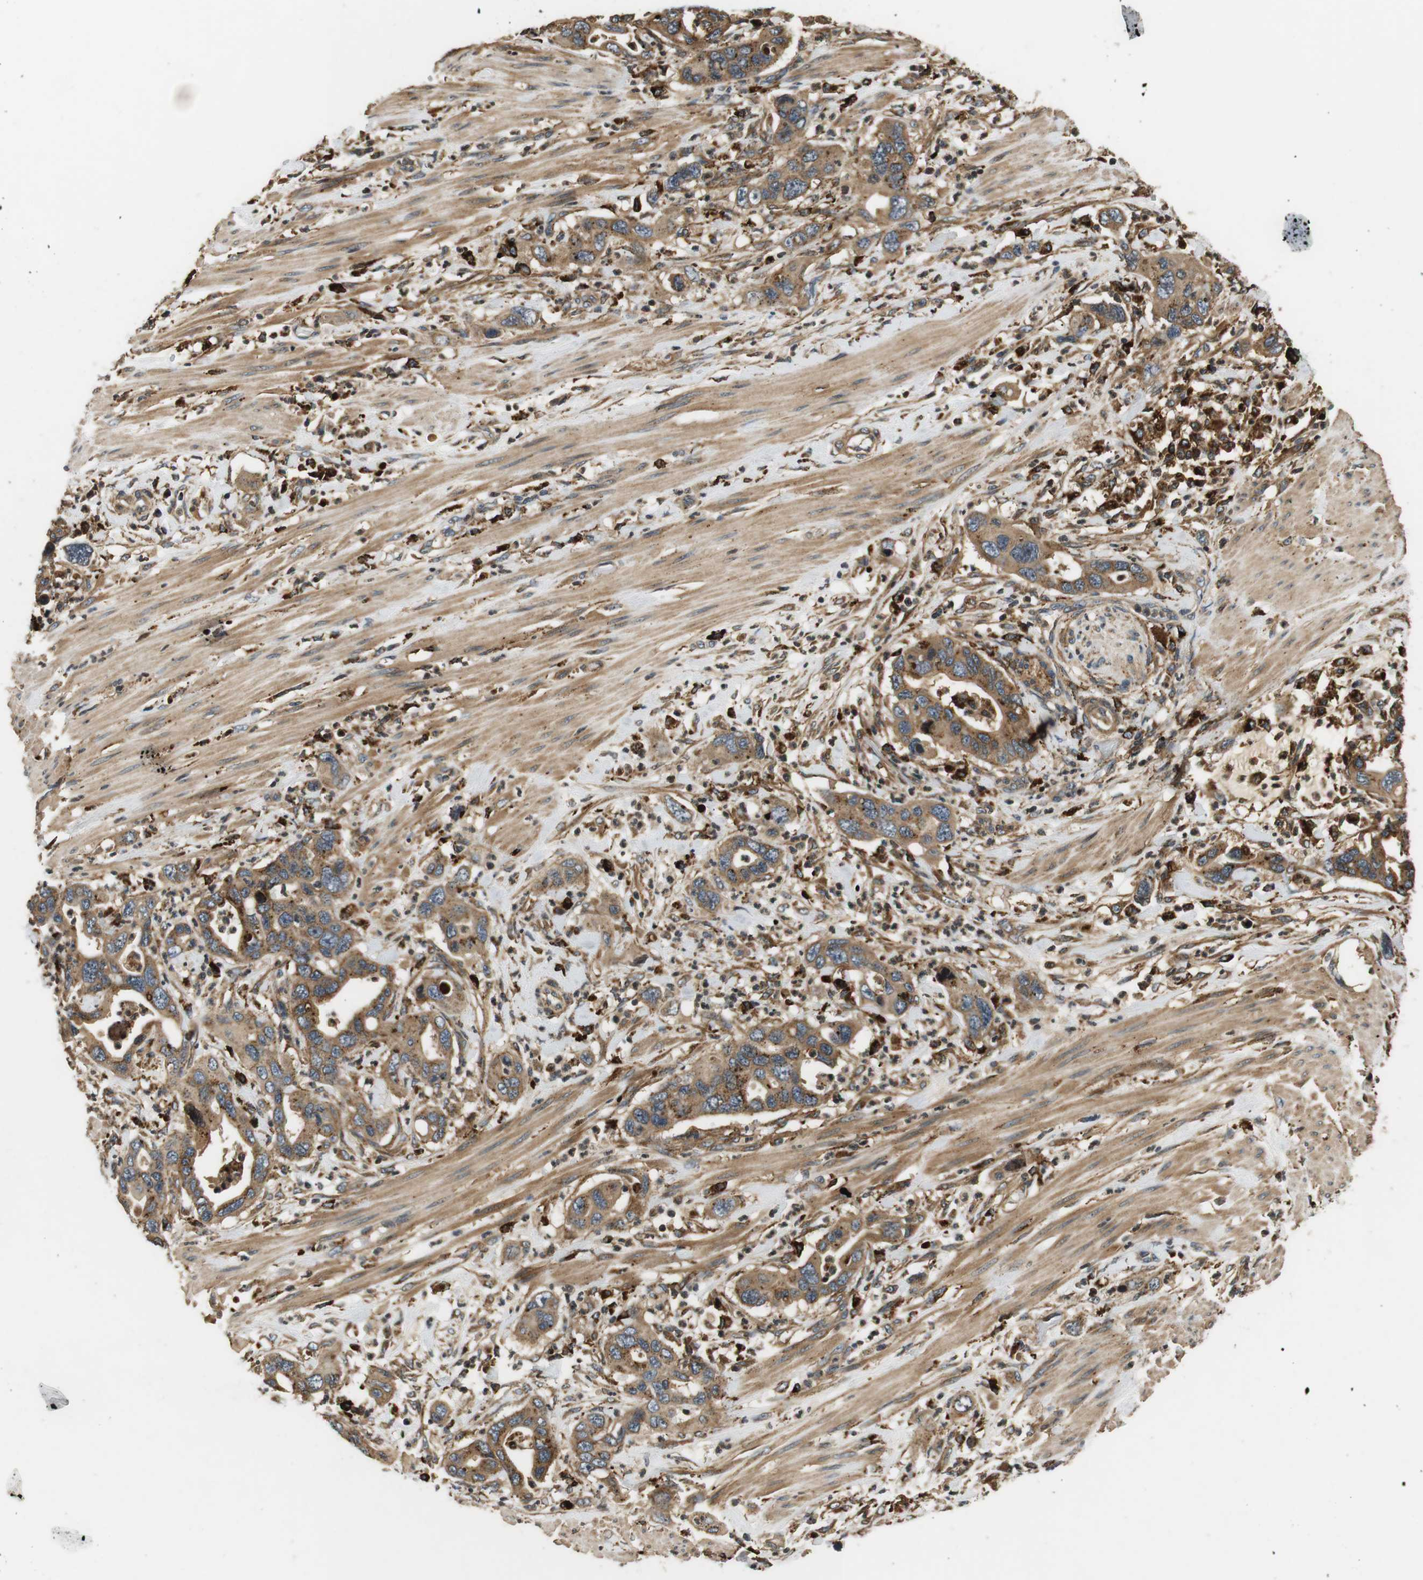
{"staining": {"intensity": "moderate", "quantity": ">75%", "location": "cytoplasmic/membranous"}, "tissue": "pancreatic cancer", "cell_type": "Tumor cells", "image_type": "cancer", "snomed": [{"axis": "morphology", "description": "Adenocarcinoma, NOS"}, {"axis": "topography", "description": "Pancreas"}], "caption": "DAB (3,3'-diaminobenzidine) immunohistochemical staining of human adenocarcinoma (pancreatic) reveals moderate cytoplasmic/membranous protein expression in approximately >75% of tumor cells. The staining is performed using DAB brown chromogen to label protein expression. The nuclei are counter-stained blue using hematoxylin.", "gene": "TXNRD1", "patient": {"sex": "female", "age": 71}}